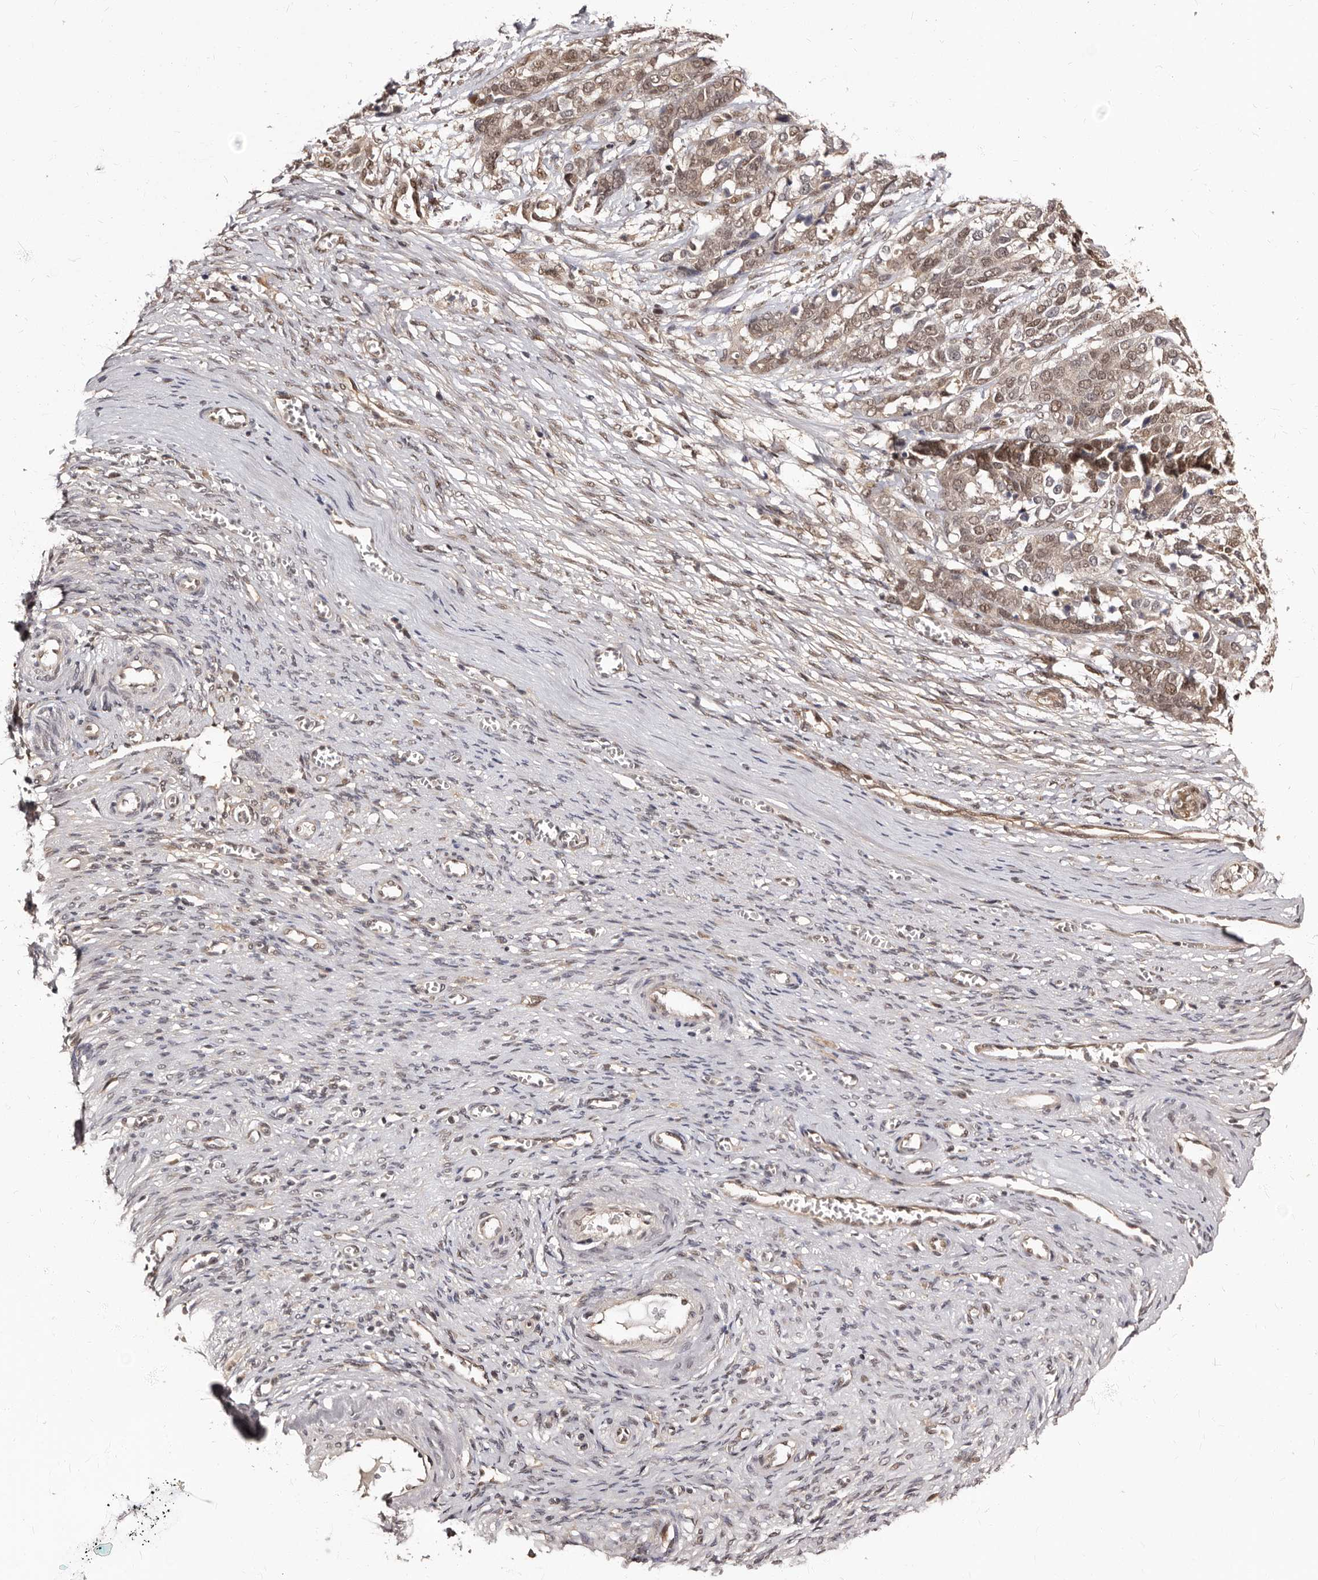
{"staining": {"intensity": "weak", "quantity": ">75%", "location": "nuclear"}, "tissue": "ovarian cancer", "cell_type": "Tumor cells", "image_type": "cancer", "snomed": [{"axis": "morphology", "description": "Cystadenocarcinoma, serous, NOS"}, {"axis": "topography", "description": "Ovary"}], "caption": "This image reveals immunohistochemistry staining of human ovarian cancer, with low weak nuclear staining in about >75% of tumor cells.", "gene": "TBC1D22B", "patient": {"sex": "female", "age": 44}}